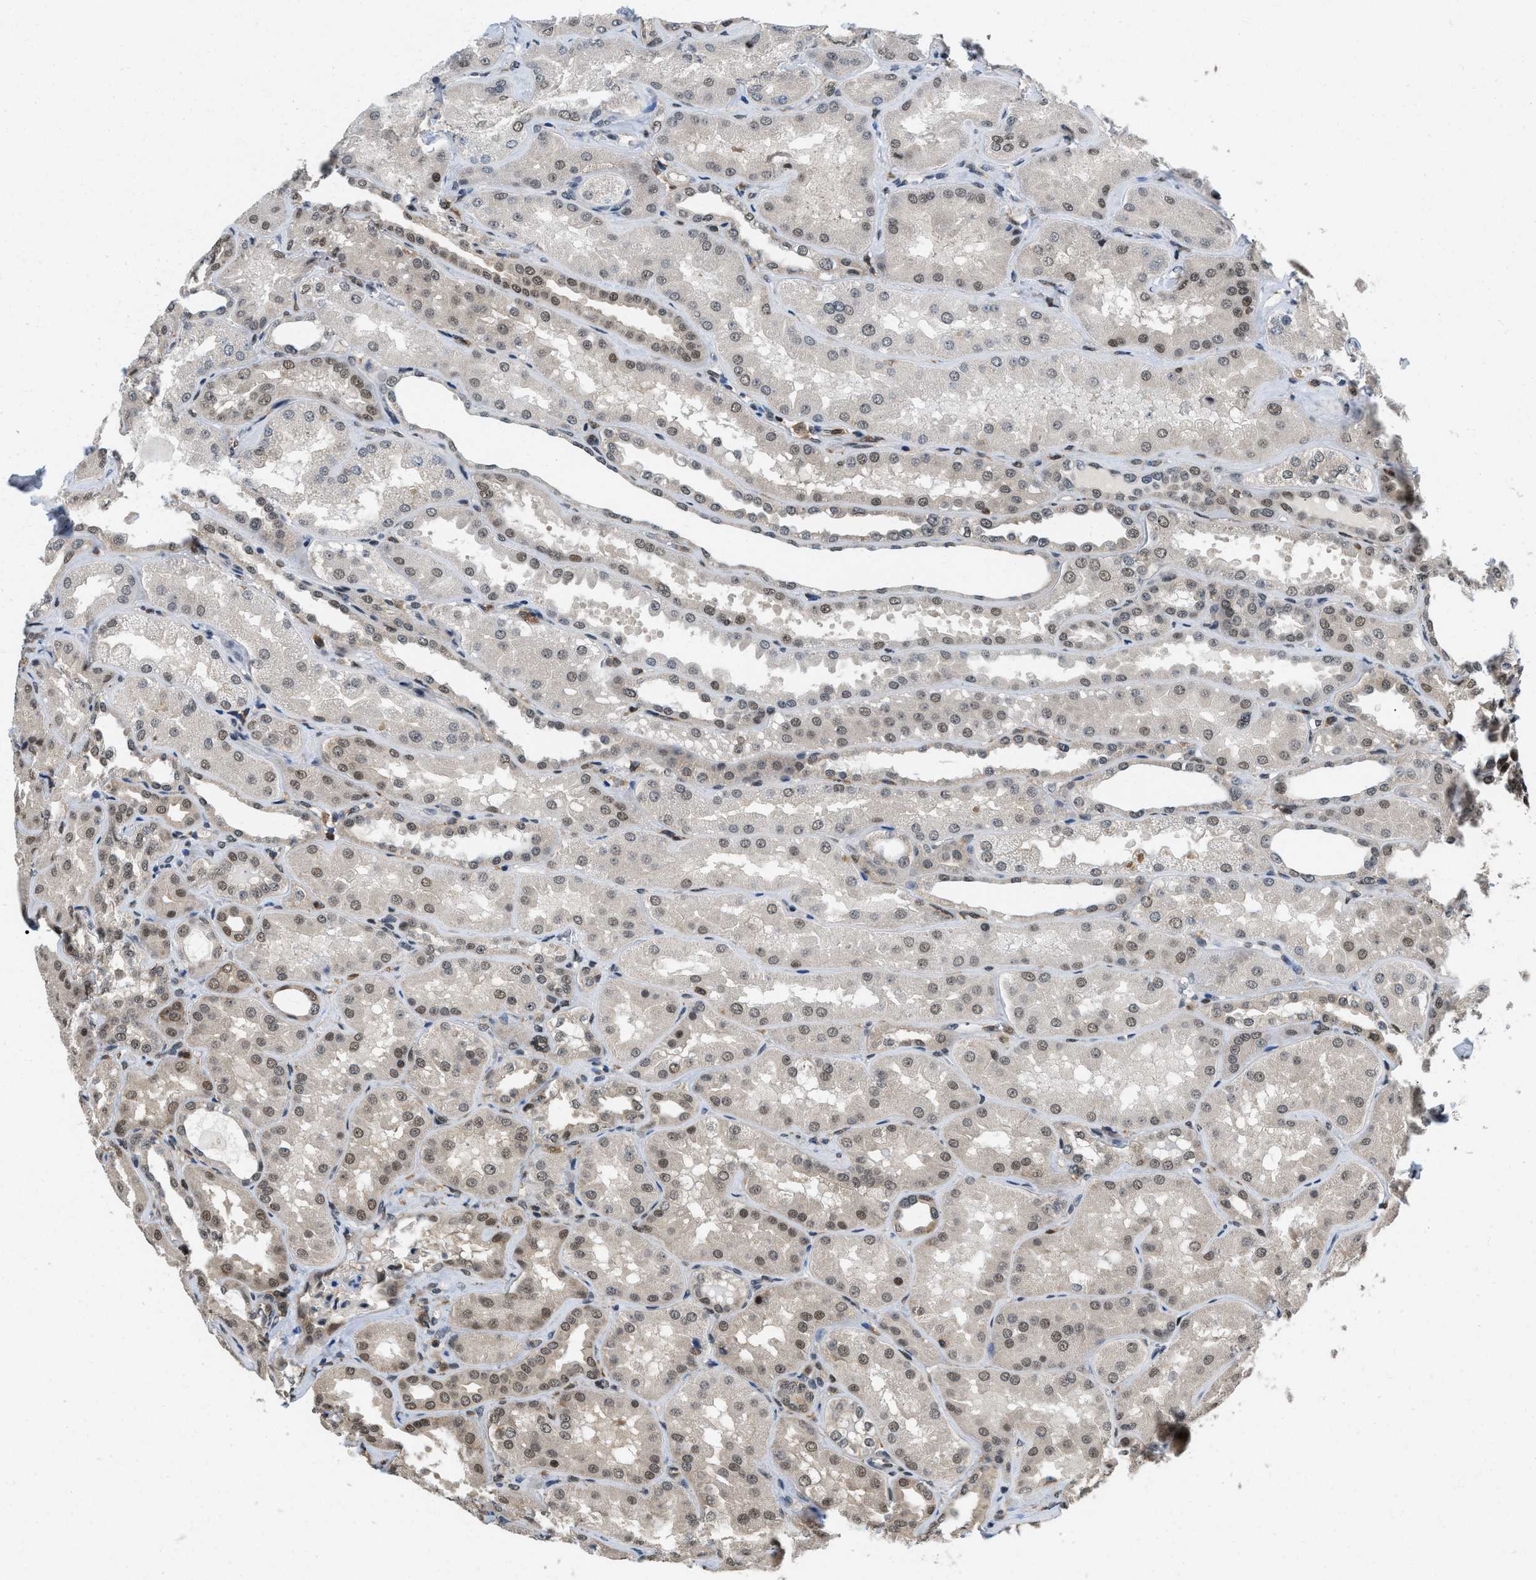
{"staining": {"intensity": "weak", "quantity": "<25%", "location": "nuclear"}, "tissue": "kidney", "cell_type": "Cells in glomeruli", "image_type": "normal", "snomed": [{"axis": "morphology", "description": "Normal tissue, NOS"}, {"axis": "topography", "description": "Kidney"}], "caption": "This histopathology image is of normal kidney stained with immunohistochemistry (IHC) to label a protein in brown with the nuclei are counter-stained blue. There is no staining in cells in glomeruli. The staining is performed using DAB brown chromogen with nuclei counter-stained in using hematoxylin.", "gene": "ATF7IP", "patient": {"sex": "female", "age": 56}}